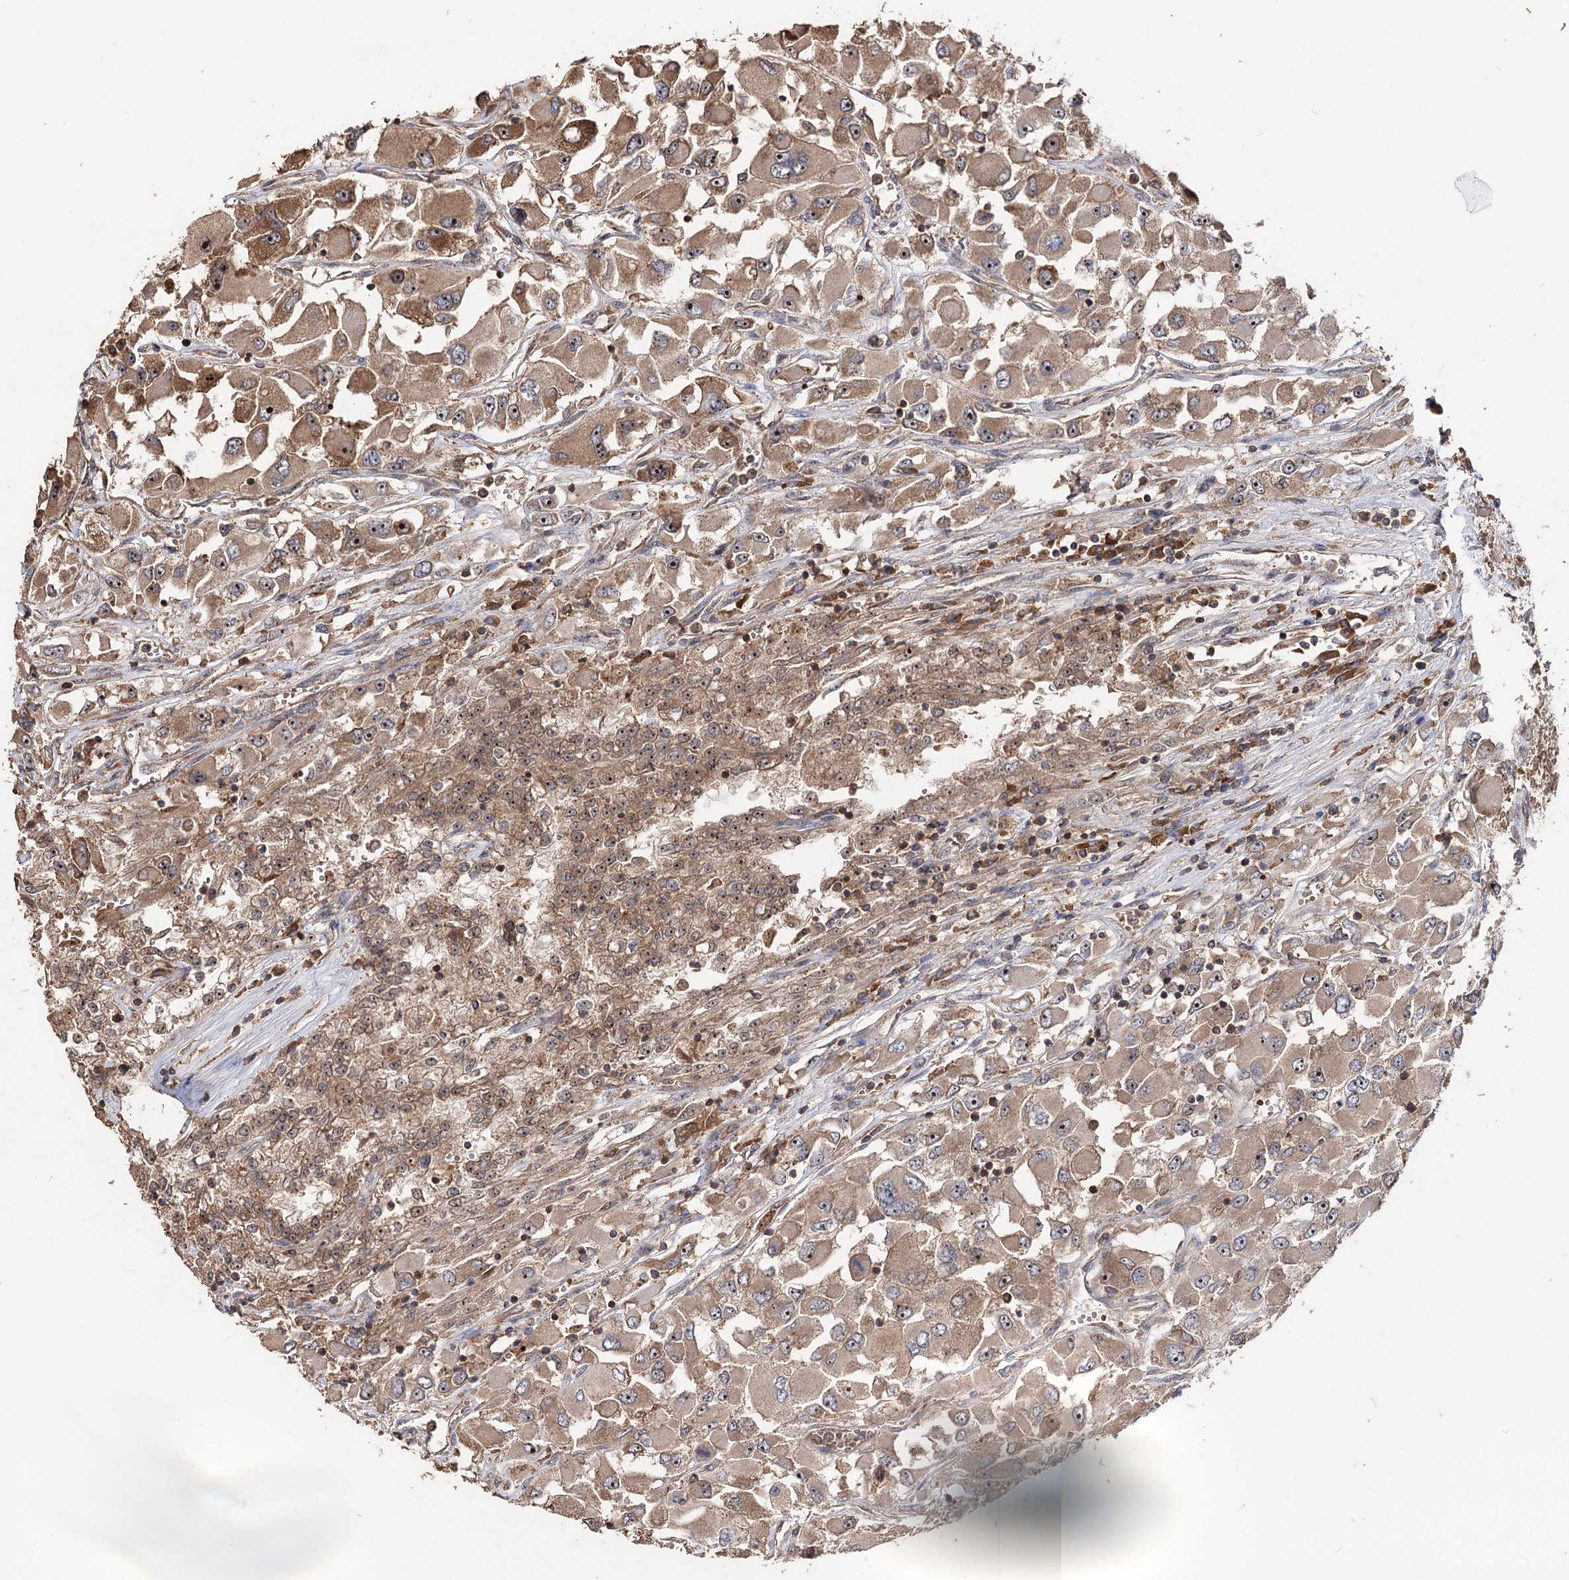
{"staining": {"intensity": "moderate", "quantity": ">75%", "location": "cytoplasmic/membranous,nuclear"}, "tissue": "renal cancer", "cell_type": "Tumor cells", "image_type": "cancer", "snomed": [{"axis": "morphology", "description": "Adenocarcinoma, NOS"}, {"axis": "topography", "description": "Kidney"}], "caption": "Immunohistochemical staining of renal cancer (adenocarcinoma) shows medium levels of moderate cytoplasmic/membranous and nuclear protein positivity in about >75% of tumor cells. The staining was performed using DAB to visualize the protein expression in brown, while the nuclei were stained in blue with hematoxylin (Magnification: 20x).", "gene": "FAM53B", "patient": {"sex": "female", "age": 52}}